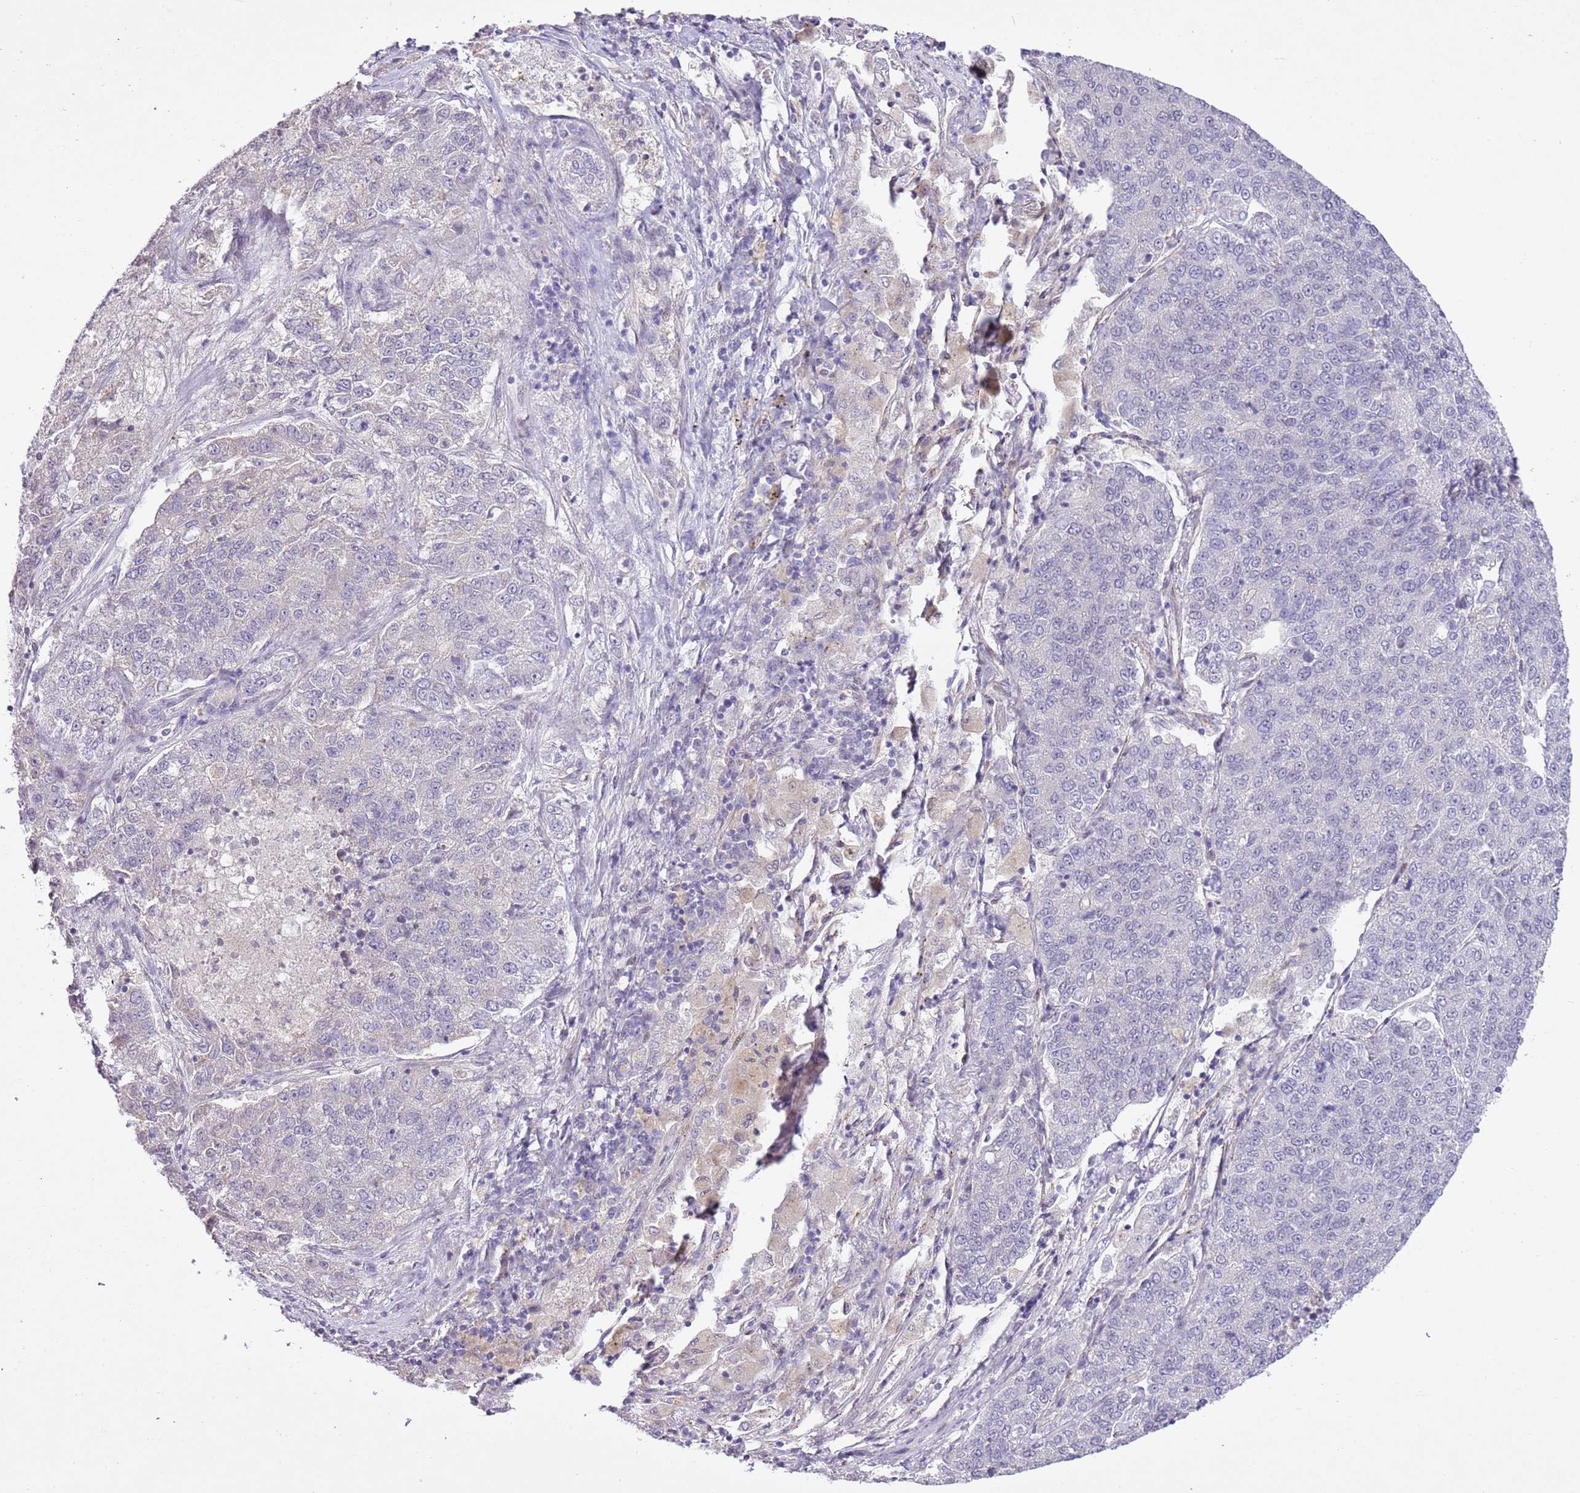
{"staining": {"intensity": "negative", "quantity": "none", "location": "none"}, "tissue": "lung cancer", "cell_type": "Tumor cells", "image_type": "cancer", "snomed": [{"axis": "morphology", "description": "Adenocarcinoma, NOS"}, {"axis": "topography", "description": "Lung"}], "caption": "Tumor cells show no significant staining in lung cancer (adenocarcinoma).", "gene": "NACC2", "patient": {"sex": "male", "age": 49}}